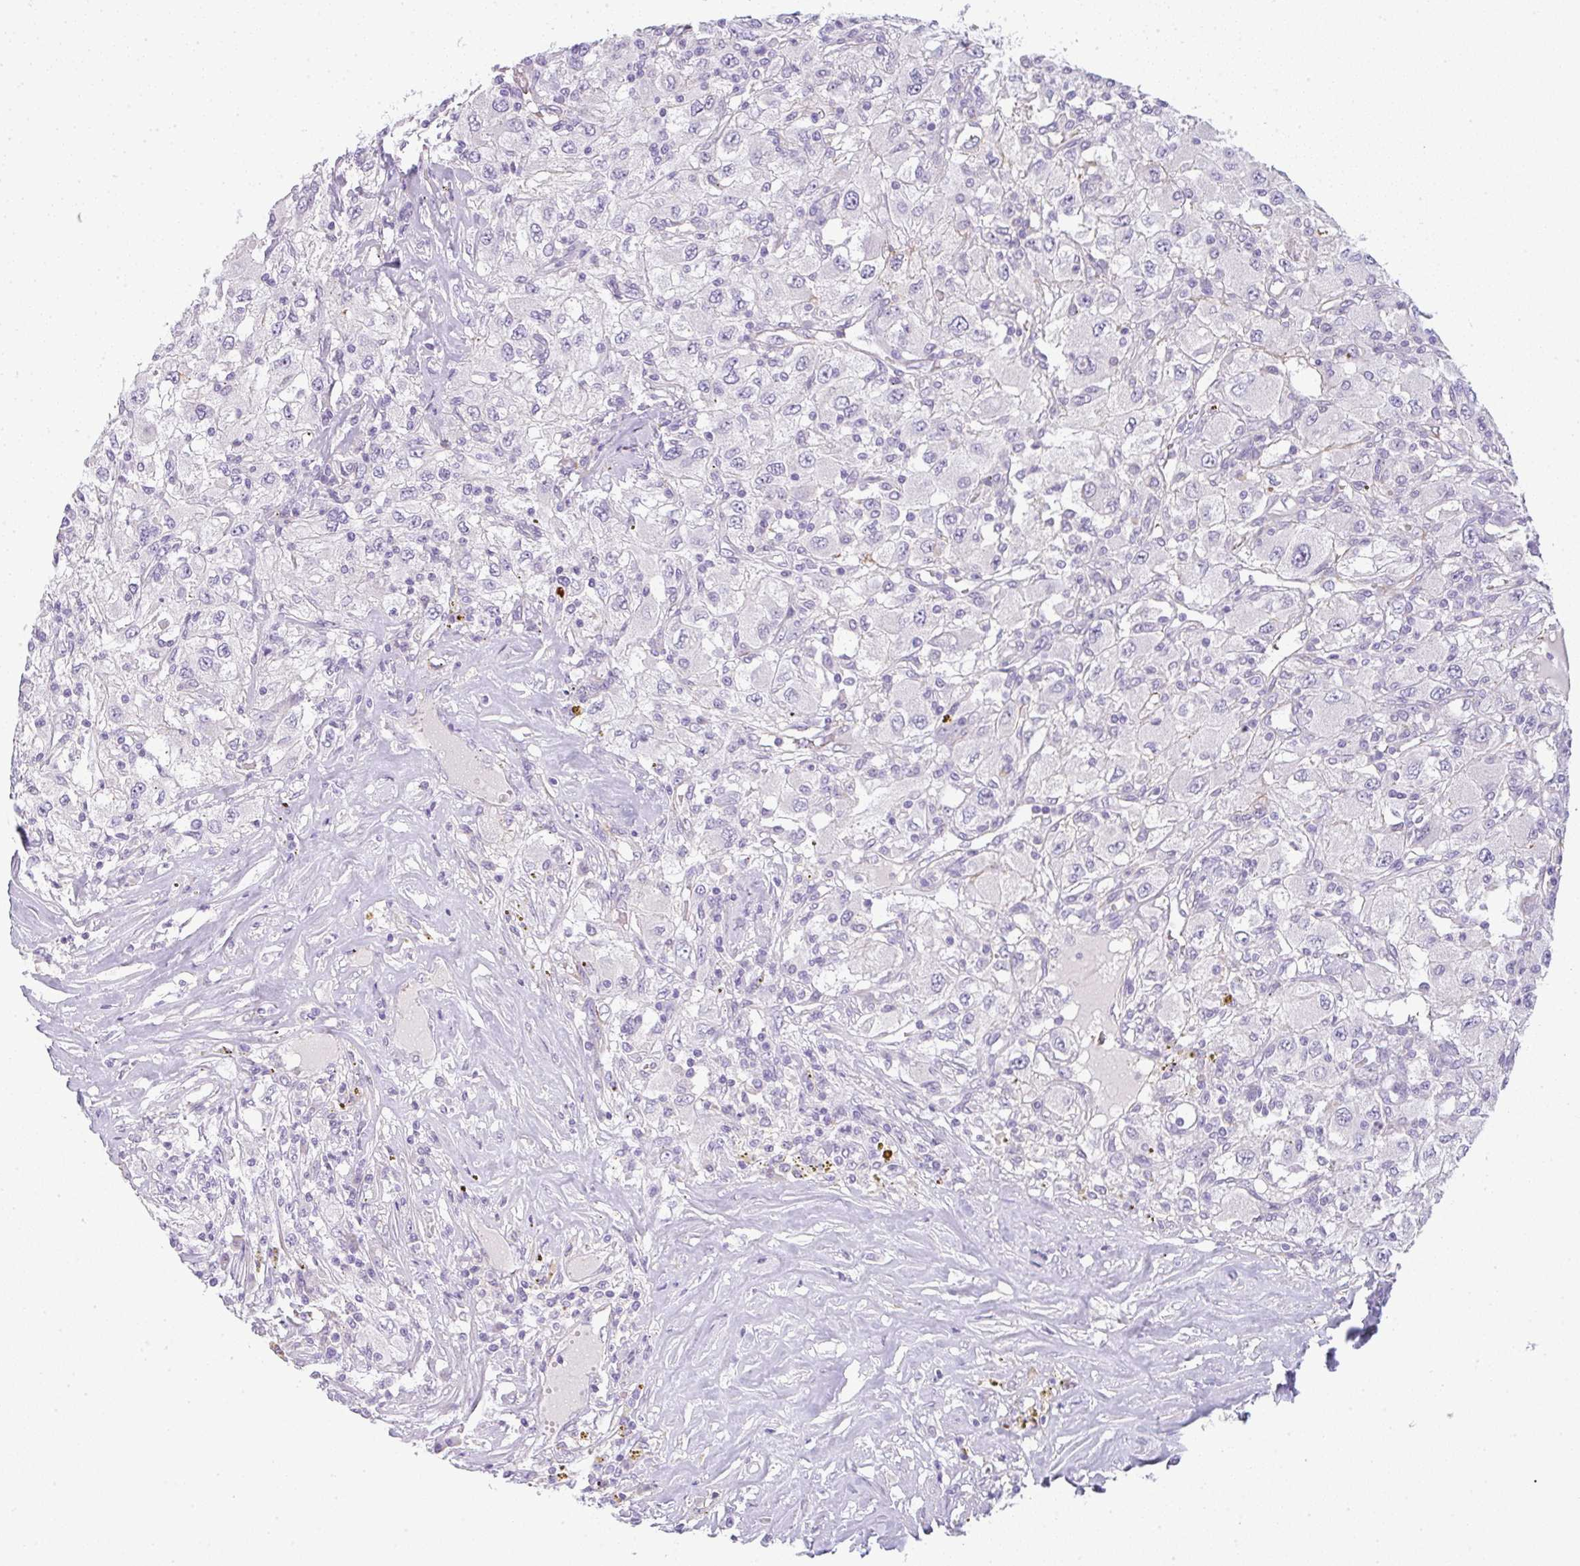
{"staining": {"intensity": "negative", "quantity": "none", "location": "none"}, "tissue": "renal cancer", "cell_type": "Tumor cells", "image_type": "cancer", "snomed": [{"axis": "morphology", "description": "Adenocarcinoma, NOS"}, {"axis": "topography", "description": "Kidney"}], "caption": "Tumor cells are negative for protein expression in human renal cancer (adenocarcinoma).", "gene": "LPAR4", "patient": {"sex": "female", "age": 67}}